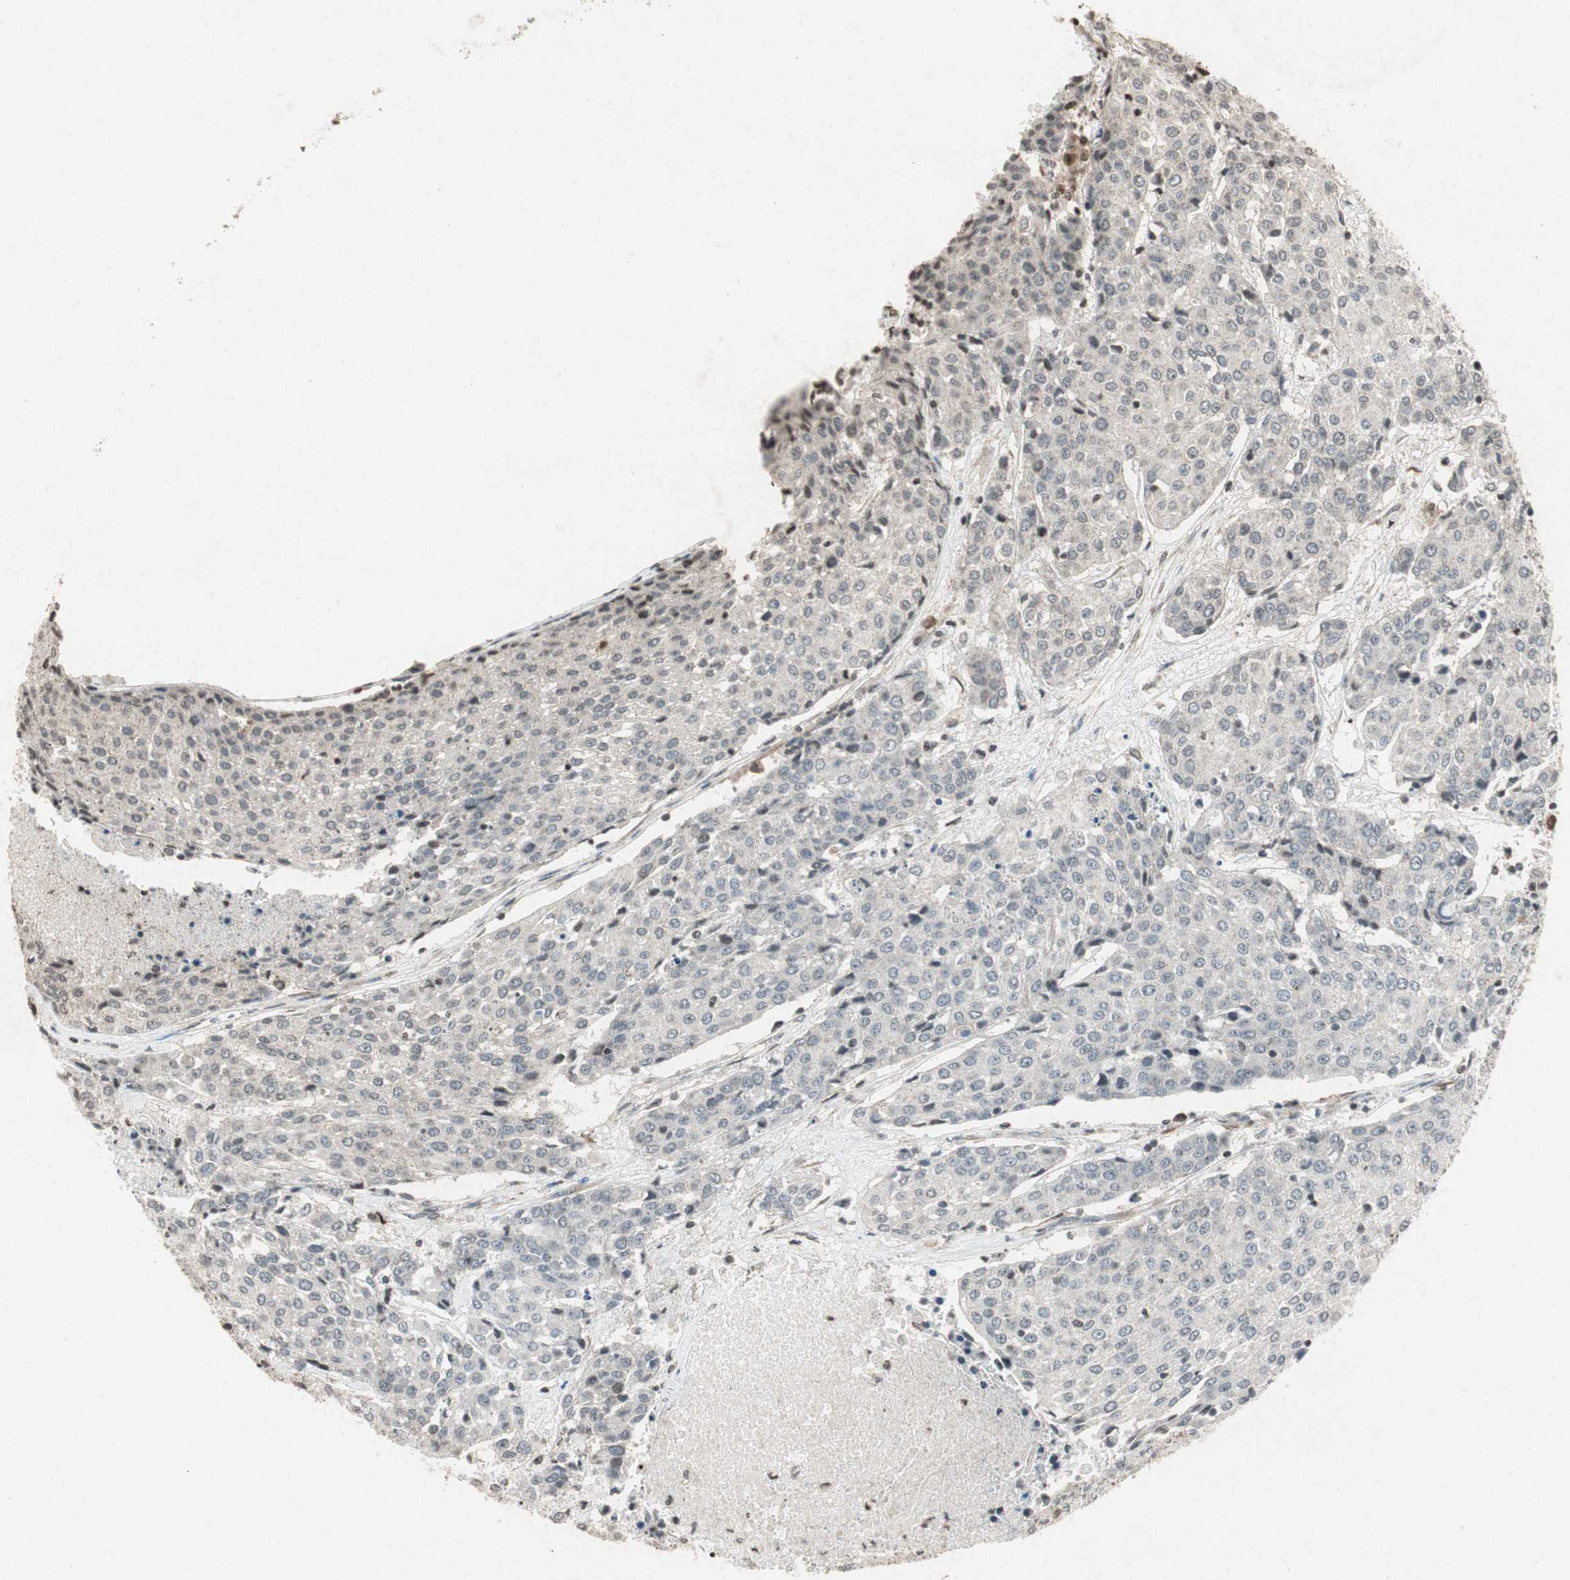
{"staining": {"intensity": "negative", "quantity": "none", "location": "none"}, "tissue": "urothelial cancer", "cell_type": "Tumor cells", "image_type": "cancer", "snomed": [{"axis": "morphology", "description": "Urothelial carcinoma, High grade"}, {"axis": "topography", "description": "Urinary bladder"}], "caption": "A histopathology image of human urothelial cancer is negative for staining in tumor cells.", "gene": "PRKG1", "patient": {"sex": "female", "age": 85}}